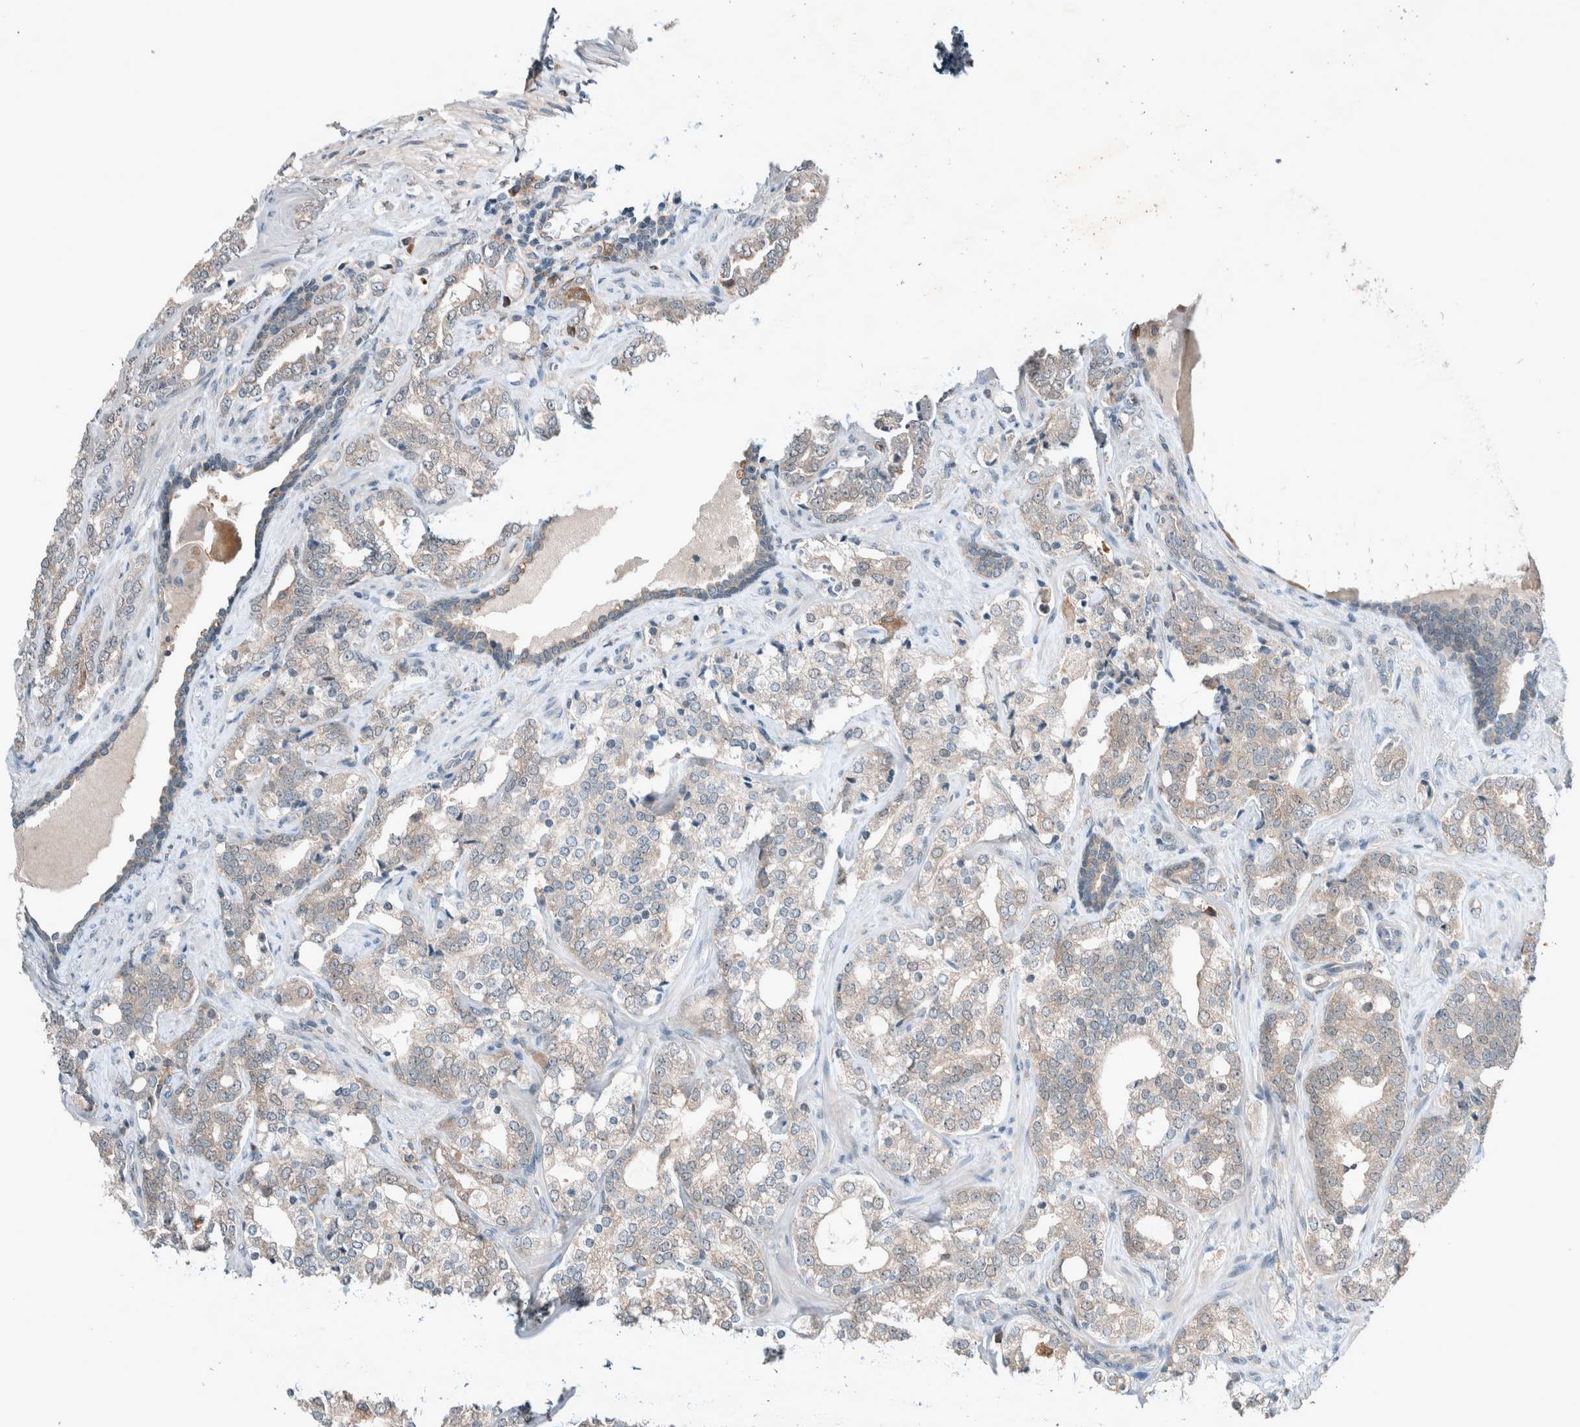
{"staining": {"intensity": "negative", "quantity": "none", "location": "none"}, "tissue": "prostate cancer", "cell_type": "Tumor cells", "image_type": "cancer", "snomed": [{"axis": "morphology", "description": "Adenocarcinoma, High grade"}, {"axis": "topography", "description": "Prostate"}], "caption": "IHC photomicrograph of neoplastic tissue: human adenocarcinoma (high-grade) (prostate) stained with DAB (3,3'-diaminobenzidine) demonstrates no significant protein staining in tumor cells.", "gene": "RALGDS", "patient": {"sex": "male", "age": 64}}